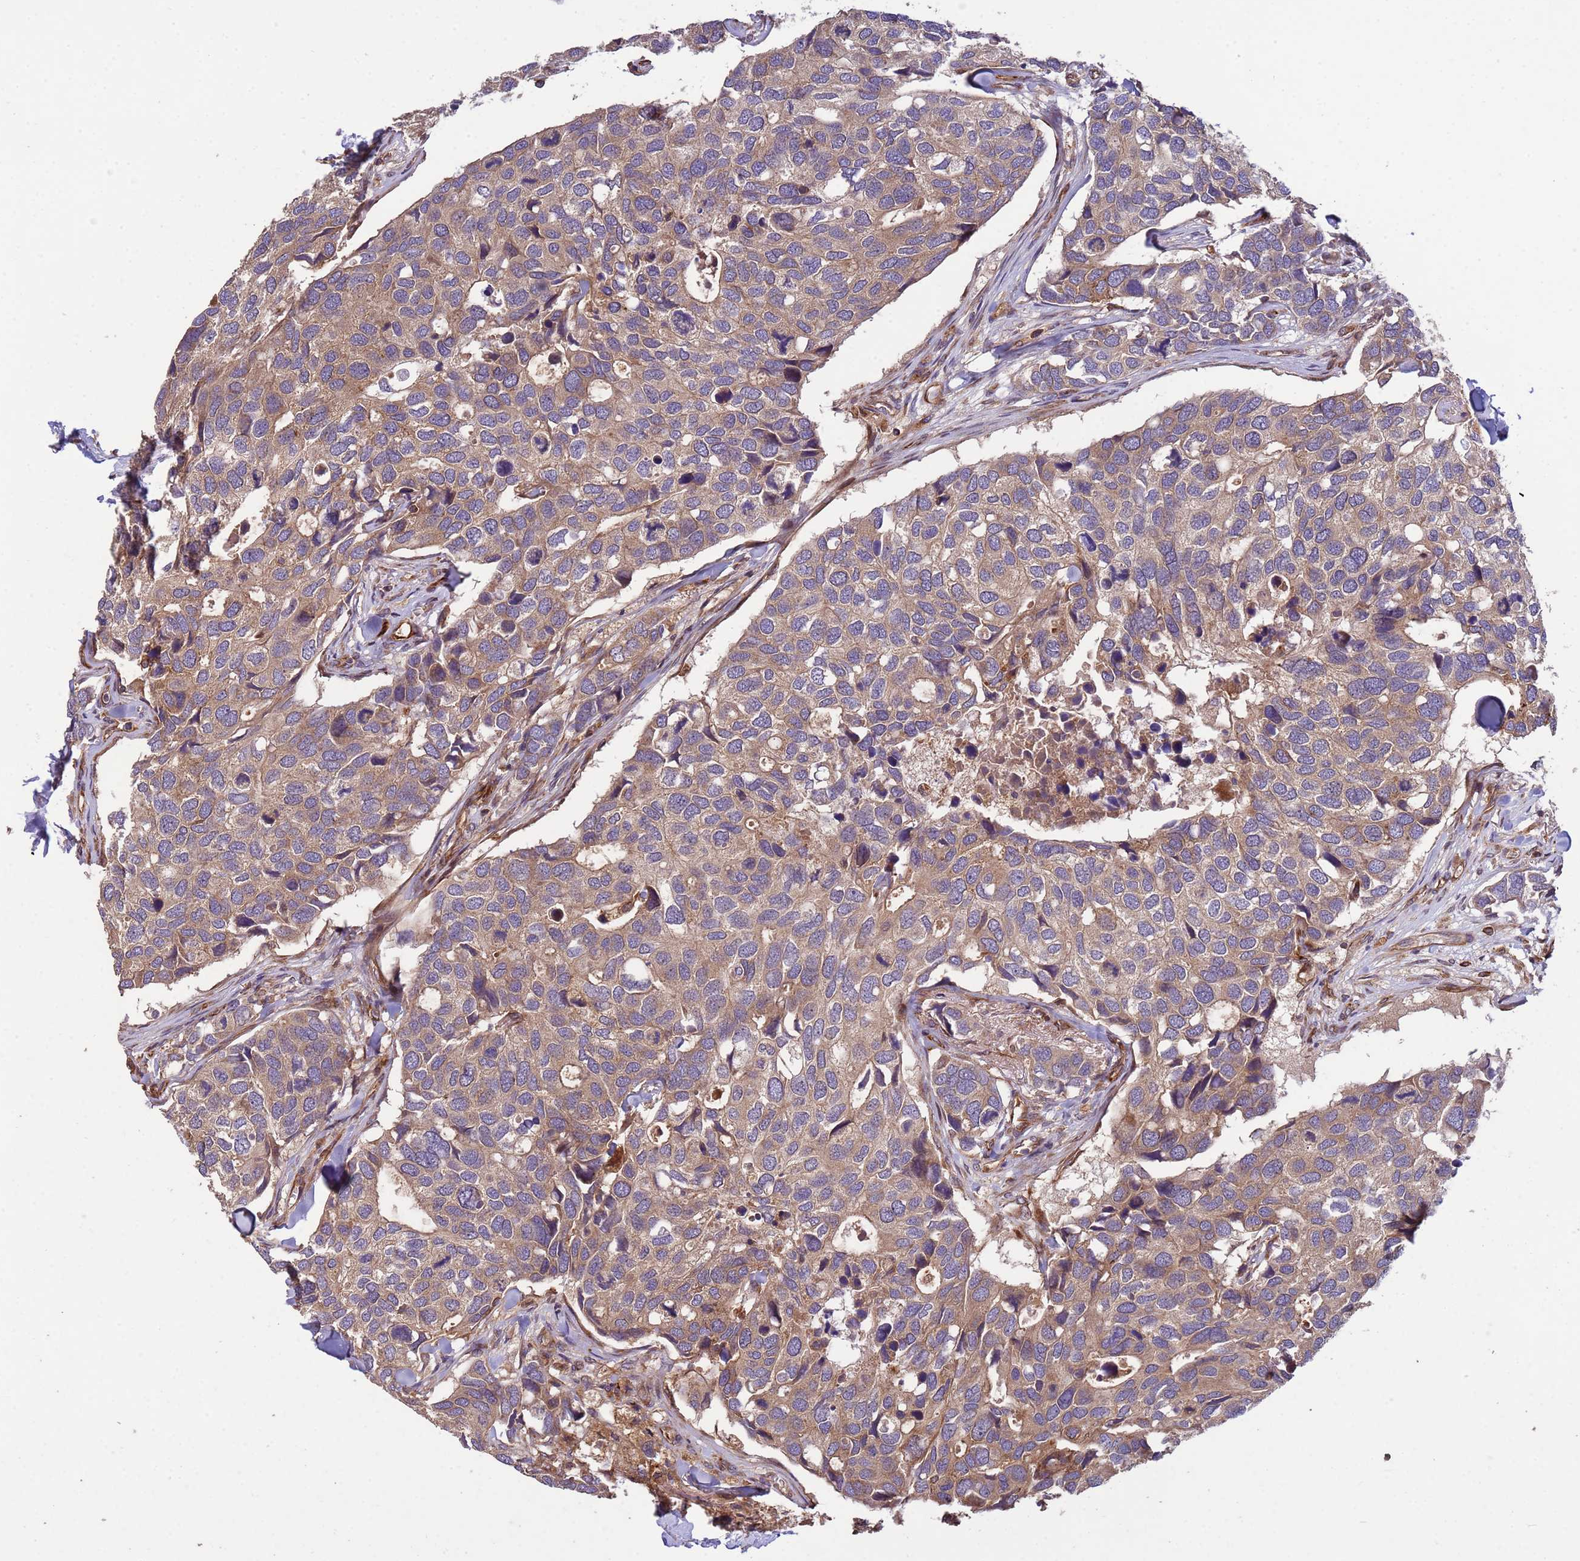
{"staining": {"intensity": "weak", "quantity": ">75%", "location": "cytoplasmic/membranous"}, "tissue": "breast cancer", "cell_type": "Tumor cells", "image_type": "cancer", "snomed": [{"axis": "morphology", "description": "Duct carcinoma"}, {"axis": "topography", "description": "Breast"}], "caption": "Breast cancer was stained to show a protein in brown. There is low levels of weak cytoplasmic/membranous positivity in approximately >75% of tumor cells.", "gene": "RAB10", "patient": {"sex": "female", "age": 83}}